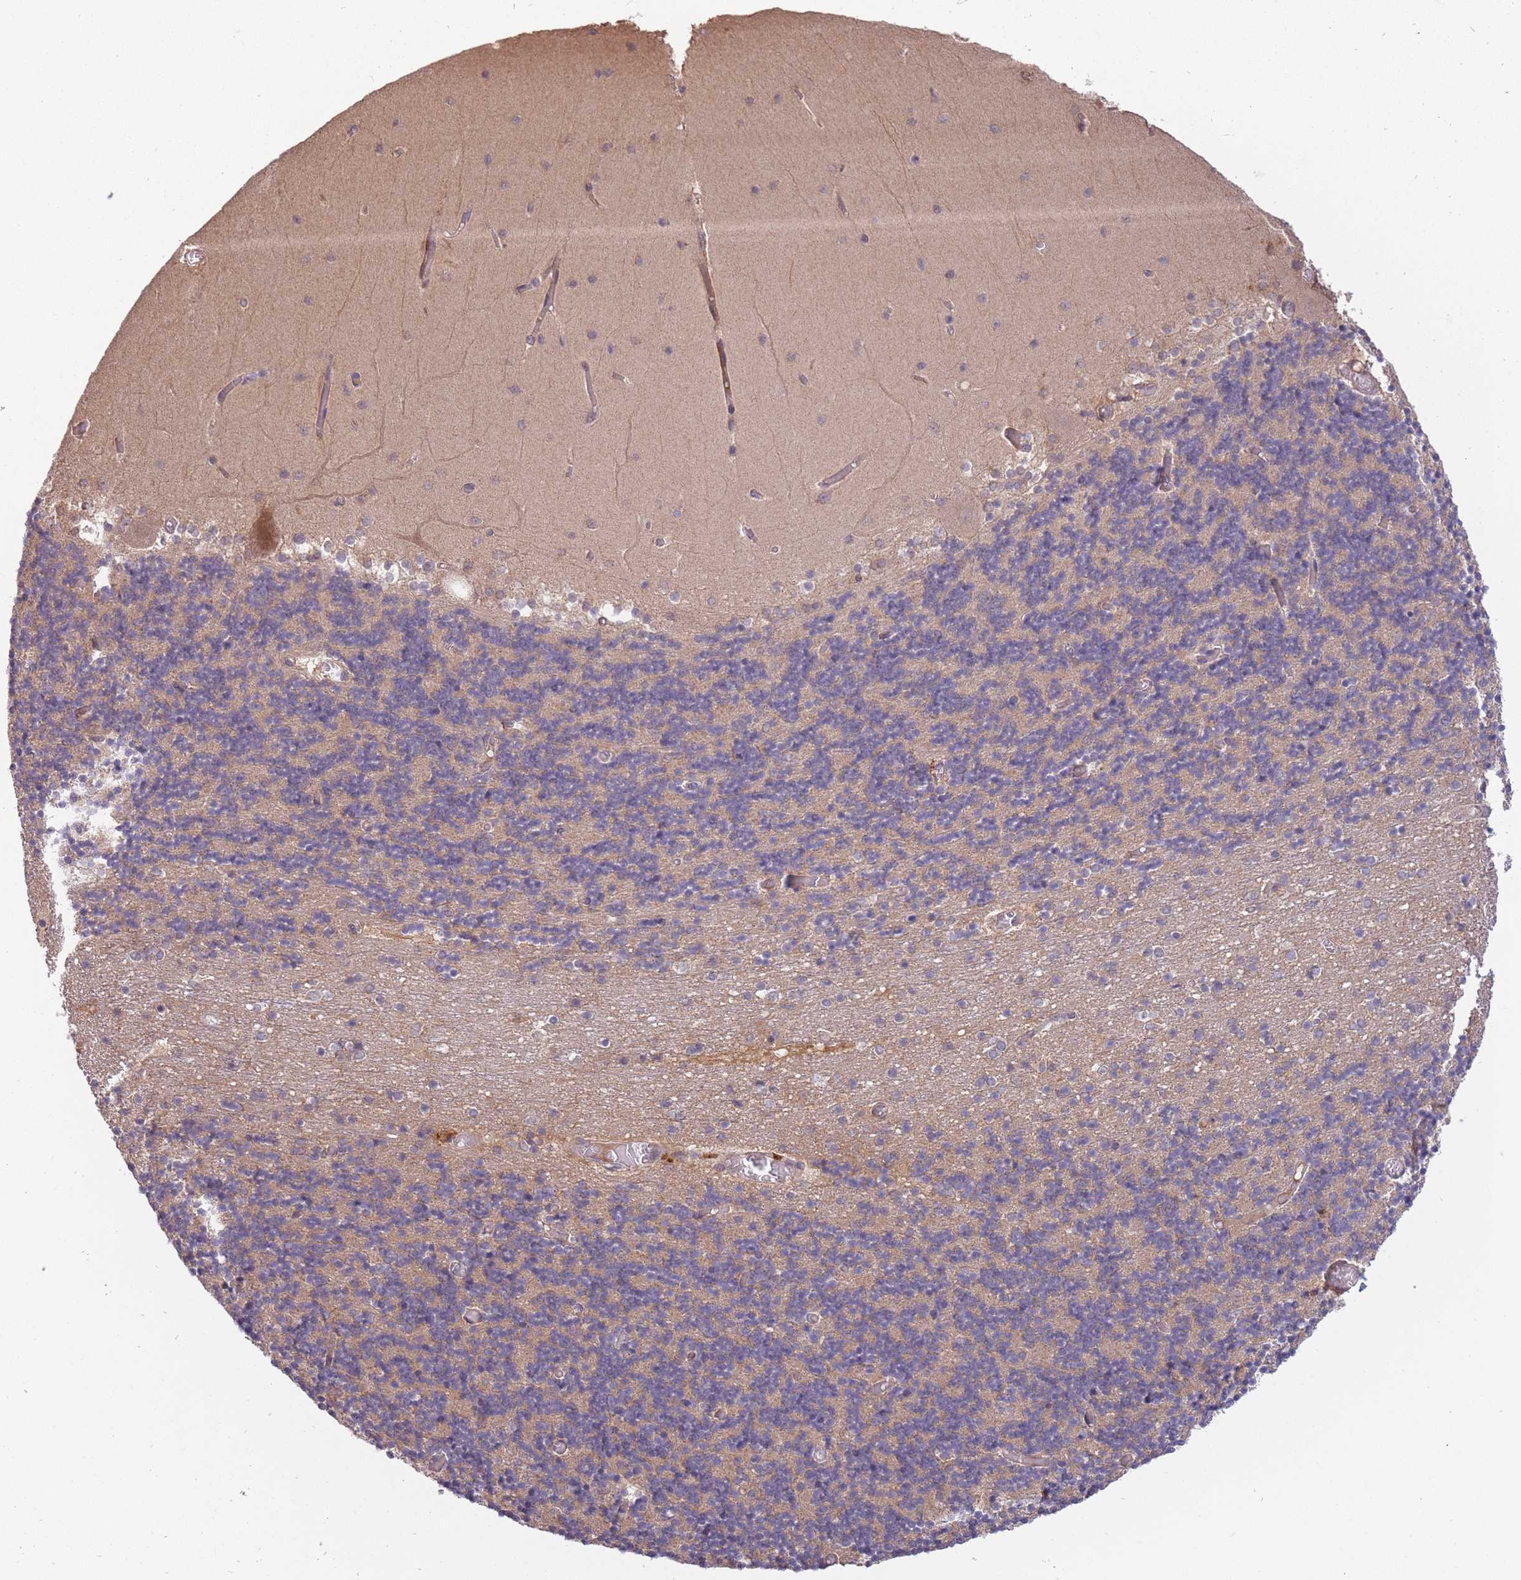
{"staining": {"intensity": "weak", "quantity": ">75%", "location": "cytoplasmic/membranous"}, "tissue": "cerebellum", "cell_type": "Cells in granular layer", "image_type": "normal", "snomed": [{"axis": "morphology", "description": "Normal tissue, NOS"}, {"axis": "topography", "description": "Cerebellum"}], "caption": "Weak cytoplasmic/membranous protein expression is appreciated in about >75% of cells in granular layer in cerebellum.", "gene": "SMC6", "patient": {"sex": "female", "age": 28}}